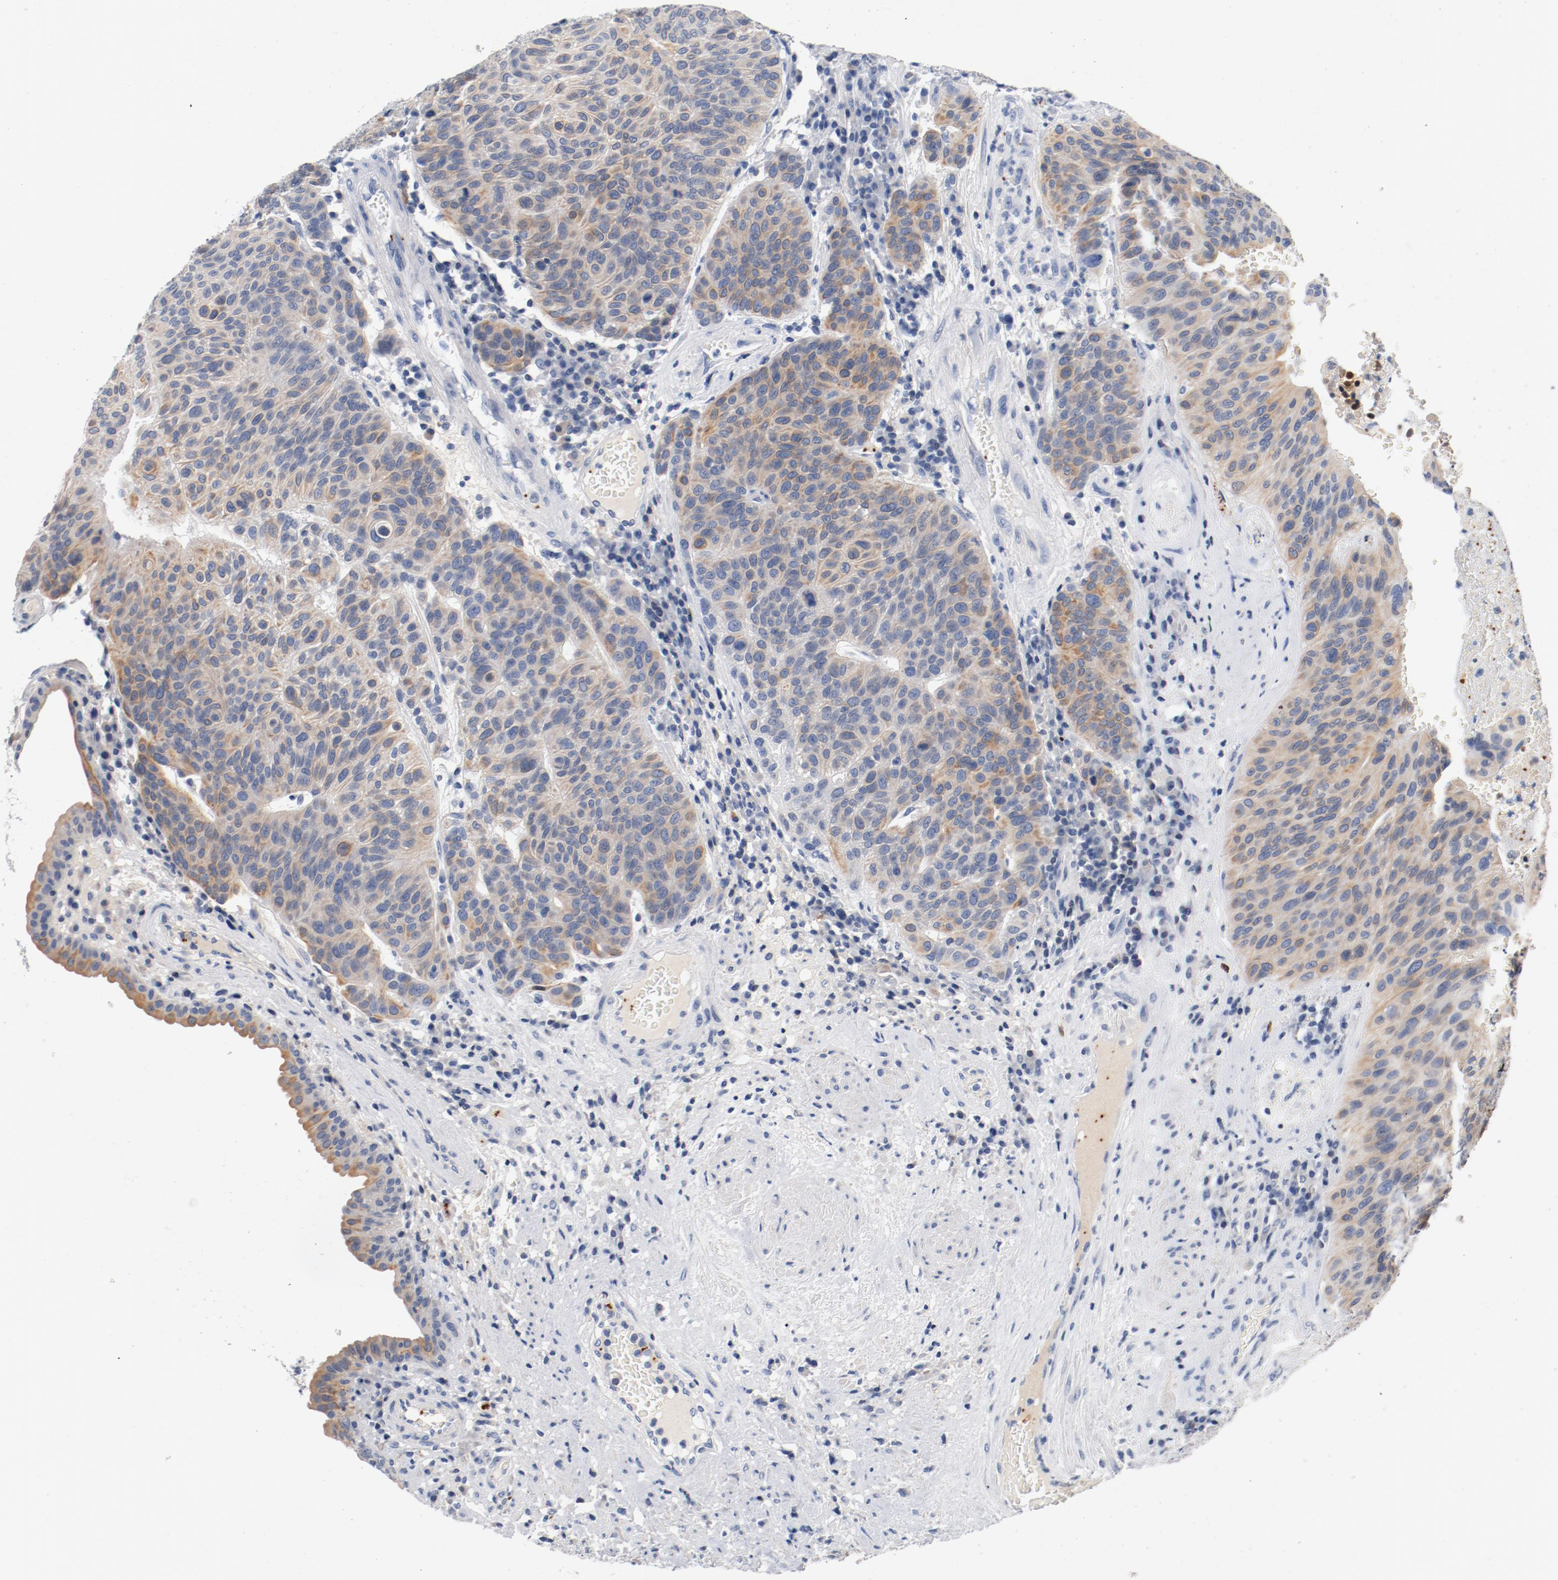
{"staining": {"intensity": "weak", "quantity": ">75%", "location": "cytoplasmic/membranous"}, "tissue": "urothelial cancer", "cell_type": "Tumor cells", "image_type": "cancer", "snomed": [{"axis": "morphology", "description": "Urothelial carcinoma, High grade"}, {"axis": "topography", "description": "Urinary bladder"}], "caption": "Immunohistochemistry (IHC) of urothelial cancer displays low levels of weak cytoplasmic/membranous staining in about >75% of tumor cells. The staining was performed using DAB (3,3'-diaminobenzidine) to visualize the protein expression in brown, while the nuclei were stained in blue with hematoxylin (Magnification: 20x).", "gene": "PIM1", "patient": {"sex": "male", "age": 66}}